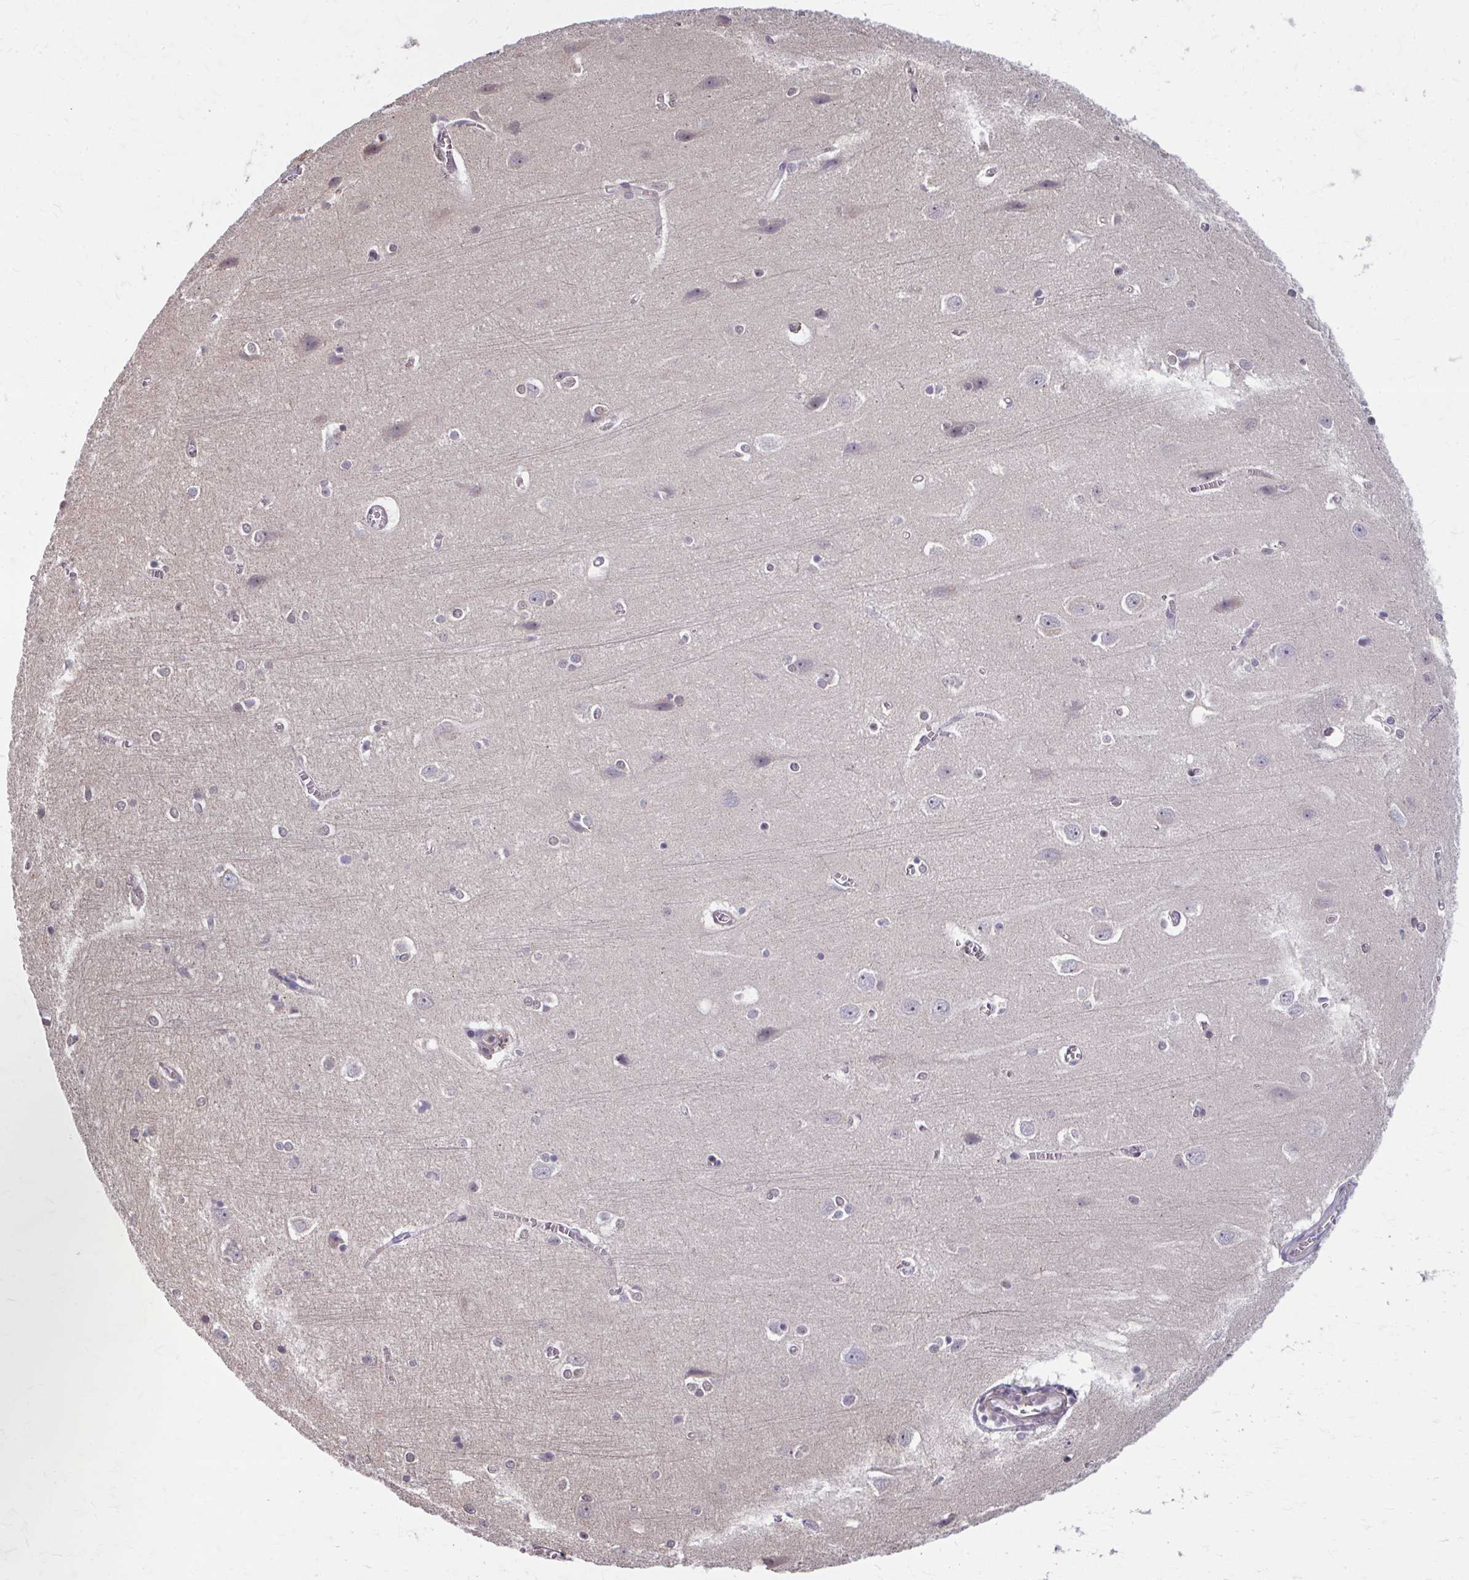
{"staining": {"intensity": "negative", "quantity": "none", "location": "none"}, "tissue": "cerebral cortex", "cell_type": "Endothelial cells", "image_type": "normal", "snomed": [{"axis": "morphology", "description": "Normal tissue, NOS"}, {"axis": "topography", "description": "Cerebral cortex"}], "caption": "IHC histopathology image of unremarkable cerebral cortex: human cerebral cortex stained with DAB shows no significant protein positivity in endothelial cells.", "gene": "MAF1", "patient": {"sex": "male", "age": 37}}